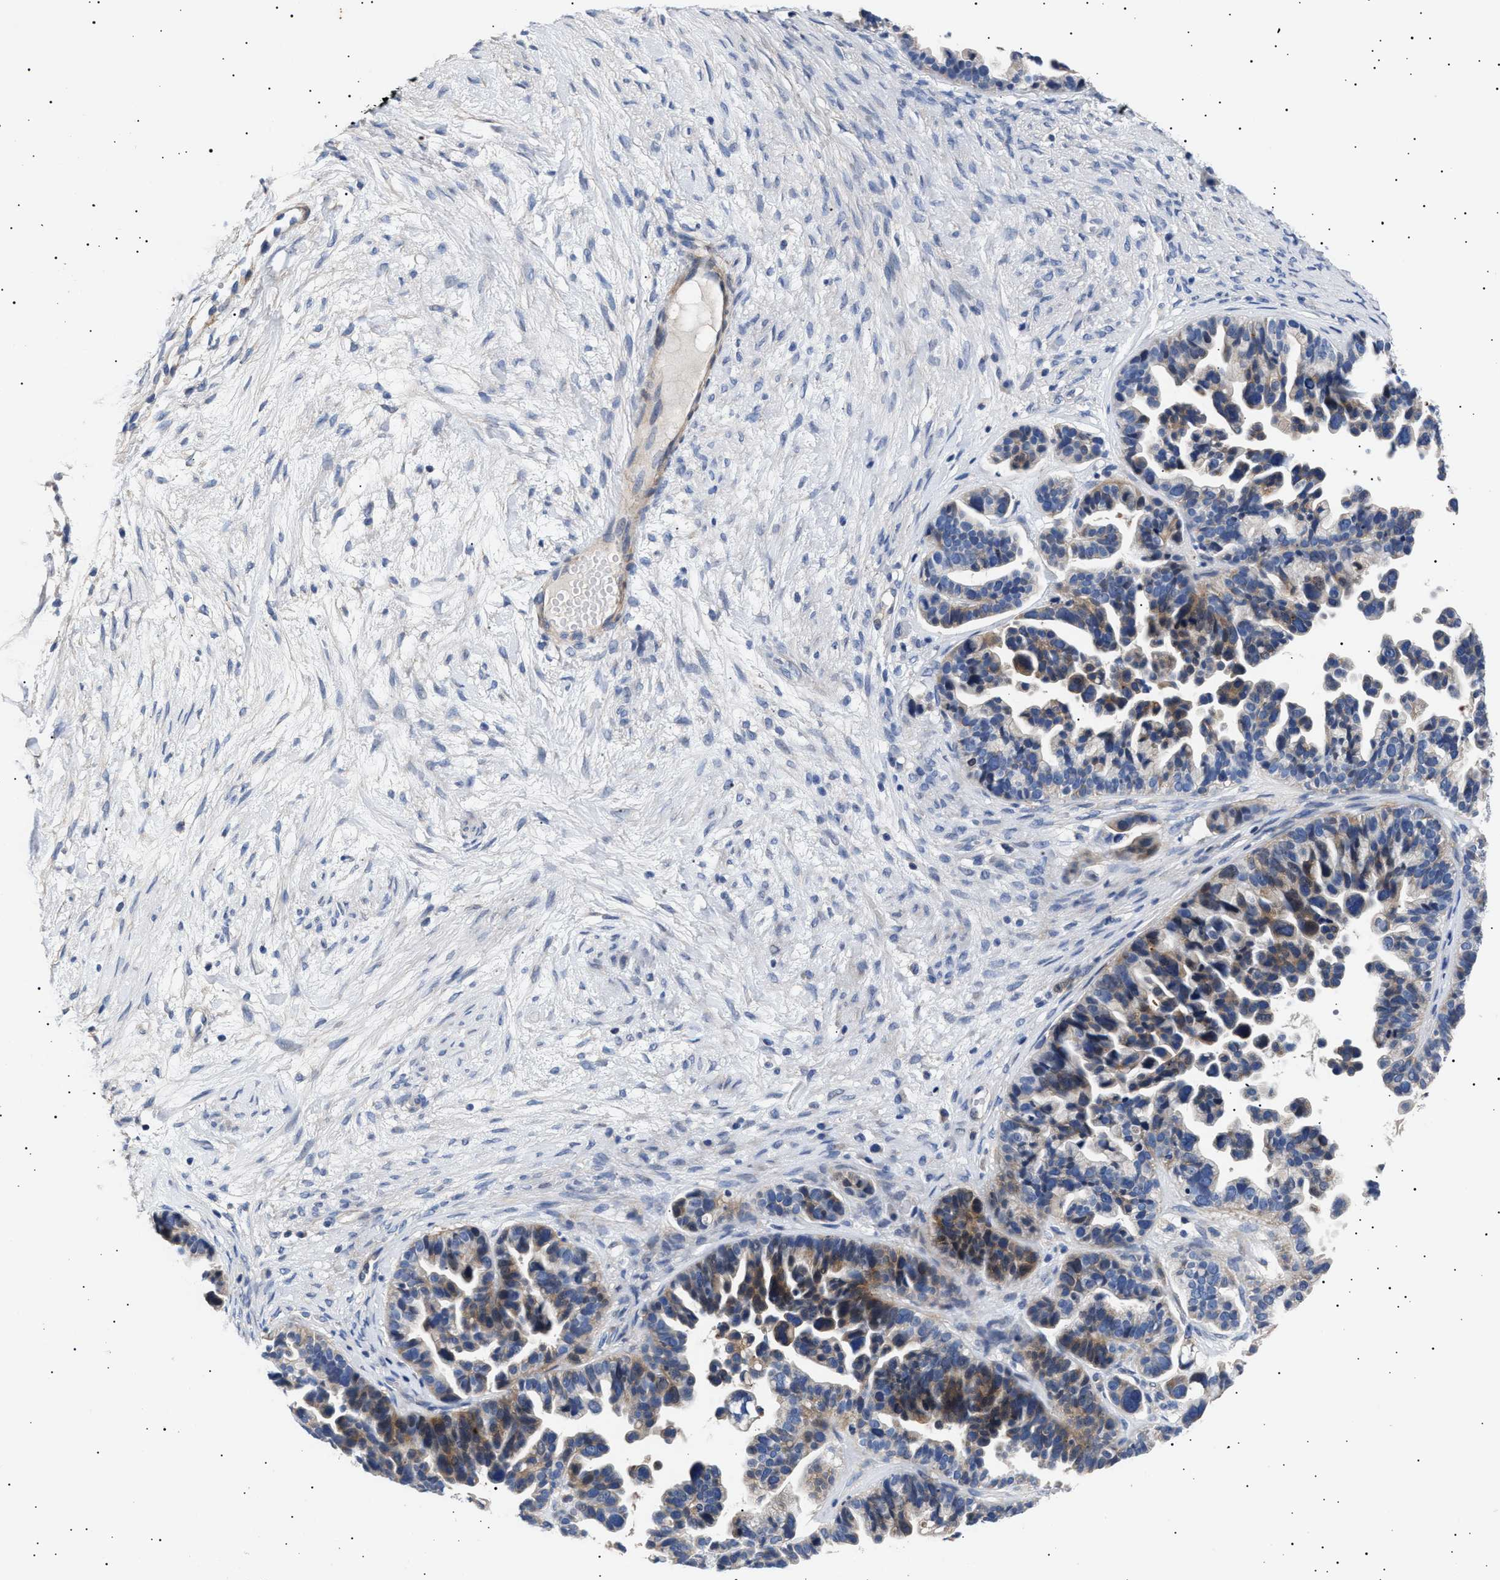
{"staining": {"intensity": "weak", "quantity": "25%-75%", "location": "cytoplasmic/membranous"}, "tissue": "ovarian cancer", "cell_type": "Tumor cells", "image_type": "cancer", "snomed": [{"axis": "morphology", "description": "Cystadenocarcinoma, serous, NOS"}, {"axis": "topography", "description": "Ovary"}], "caption": "Serous cystadenocarcinoma (ovarian) tissue demonstrates weak cytoplasmic/membranous expression in approximately 25%-75% of tumor cells (Brightfield microscopy of DAB IHC at high magnification).", "gene": "HEMGN", "patient": {"sex": "female", "age": 56}}